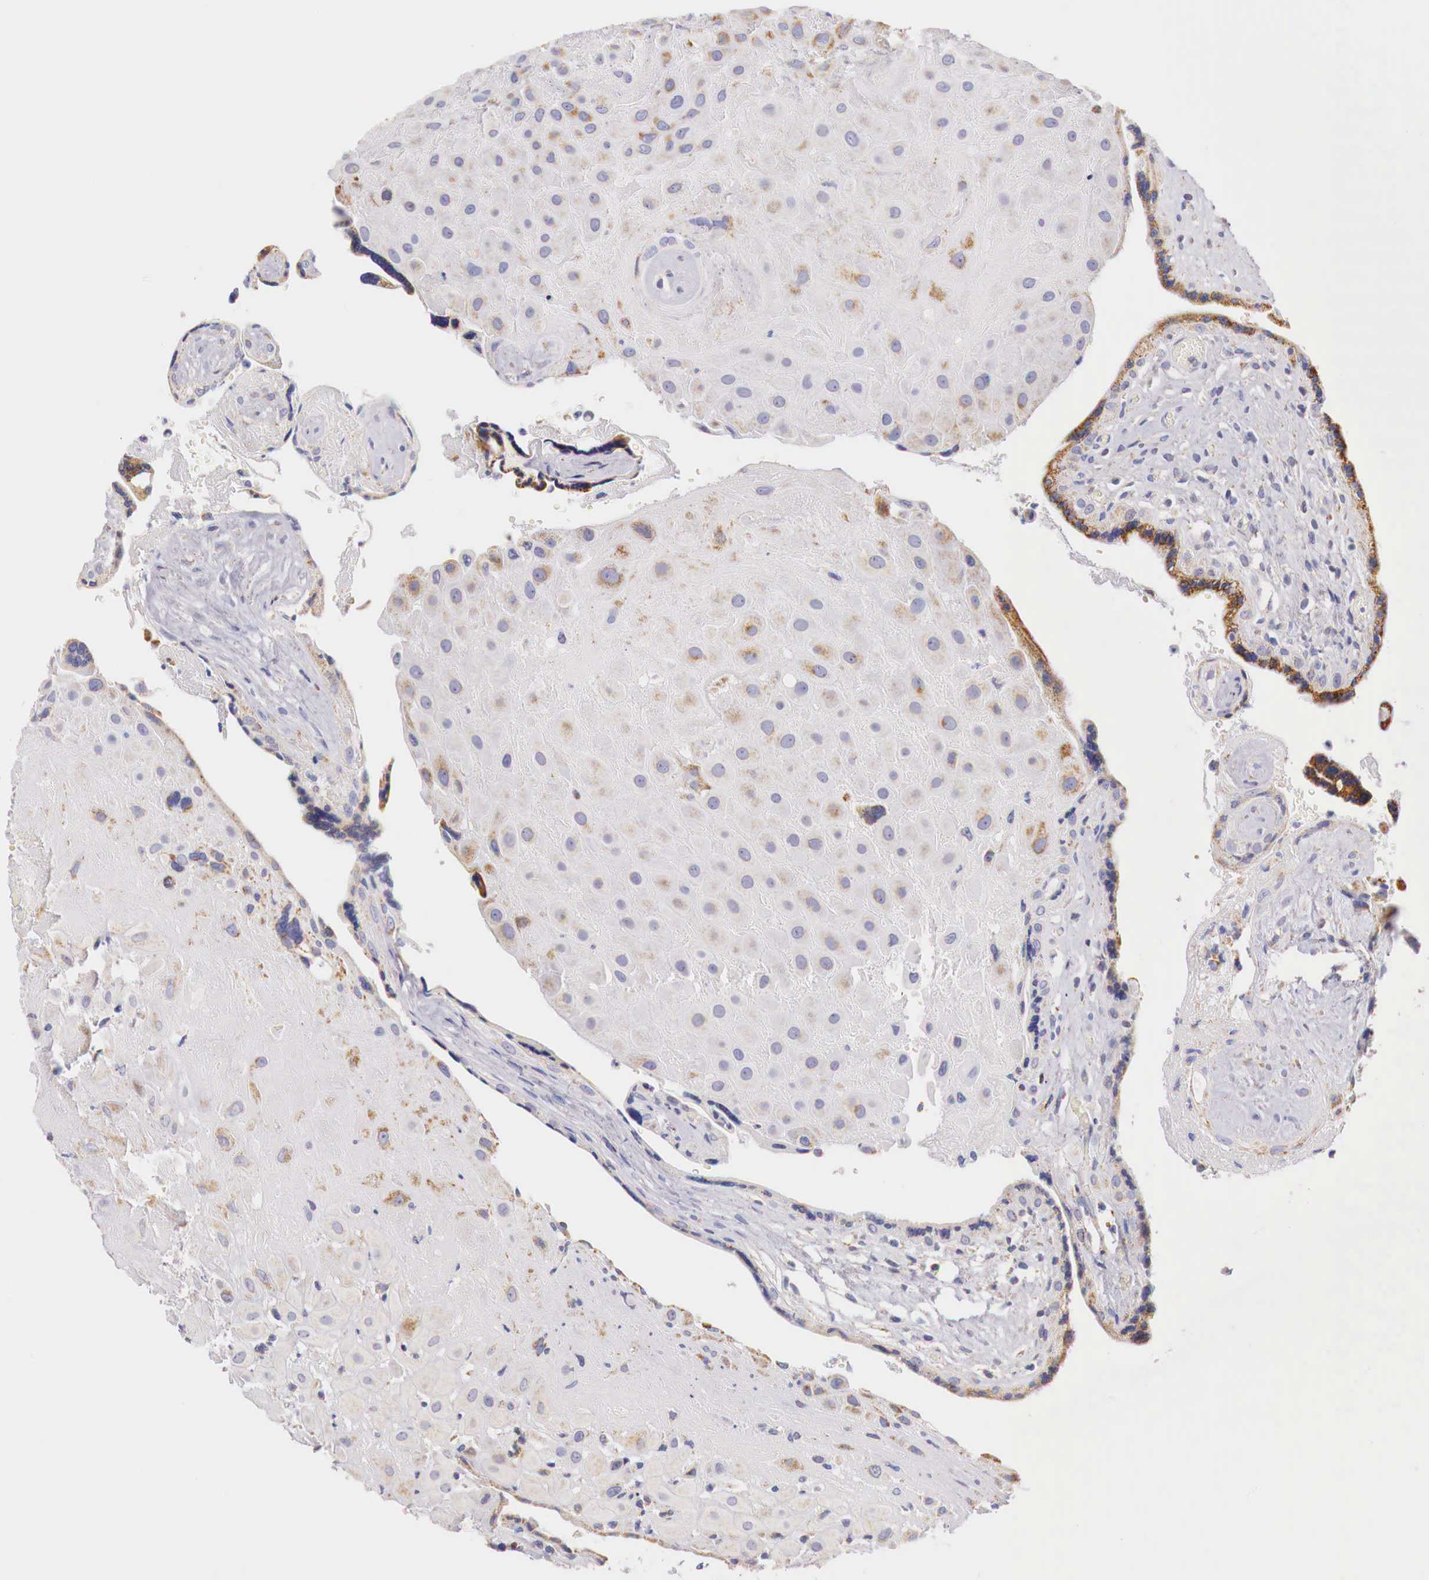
{"staining": {"intensity": "weak", "quantity": "<25%", "location": "cytoplasmic/membranous"}, "tissue": "placenta", "cell_type": "Decidual cells", "image_type": "normal", "snomed": [{"axis": "morphology", "description": "Normal tissue, NOS"}, {"axis": "topography", "description": "Placenta"}], "caption": "A photomicrograph of placenta stained for a protein shows no brown staining in decidual cells. (Stains: DAB (3,3'-diaminobenzidine) immunohistochemistry (IHC) with hematoxylin counter stain, Microscopy: brightfield microscopy at high magnification).", "gene": "IDH3G", "patient": {"sex": "female", "age": 24}}